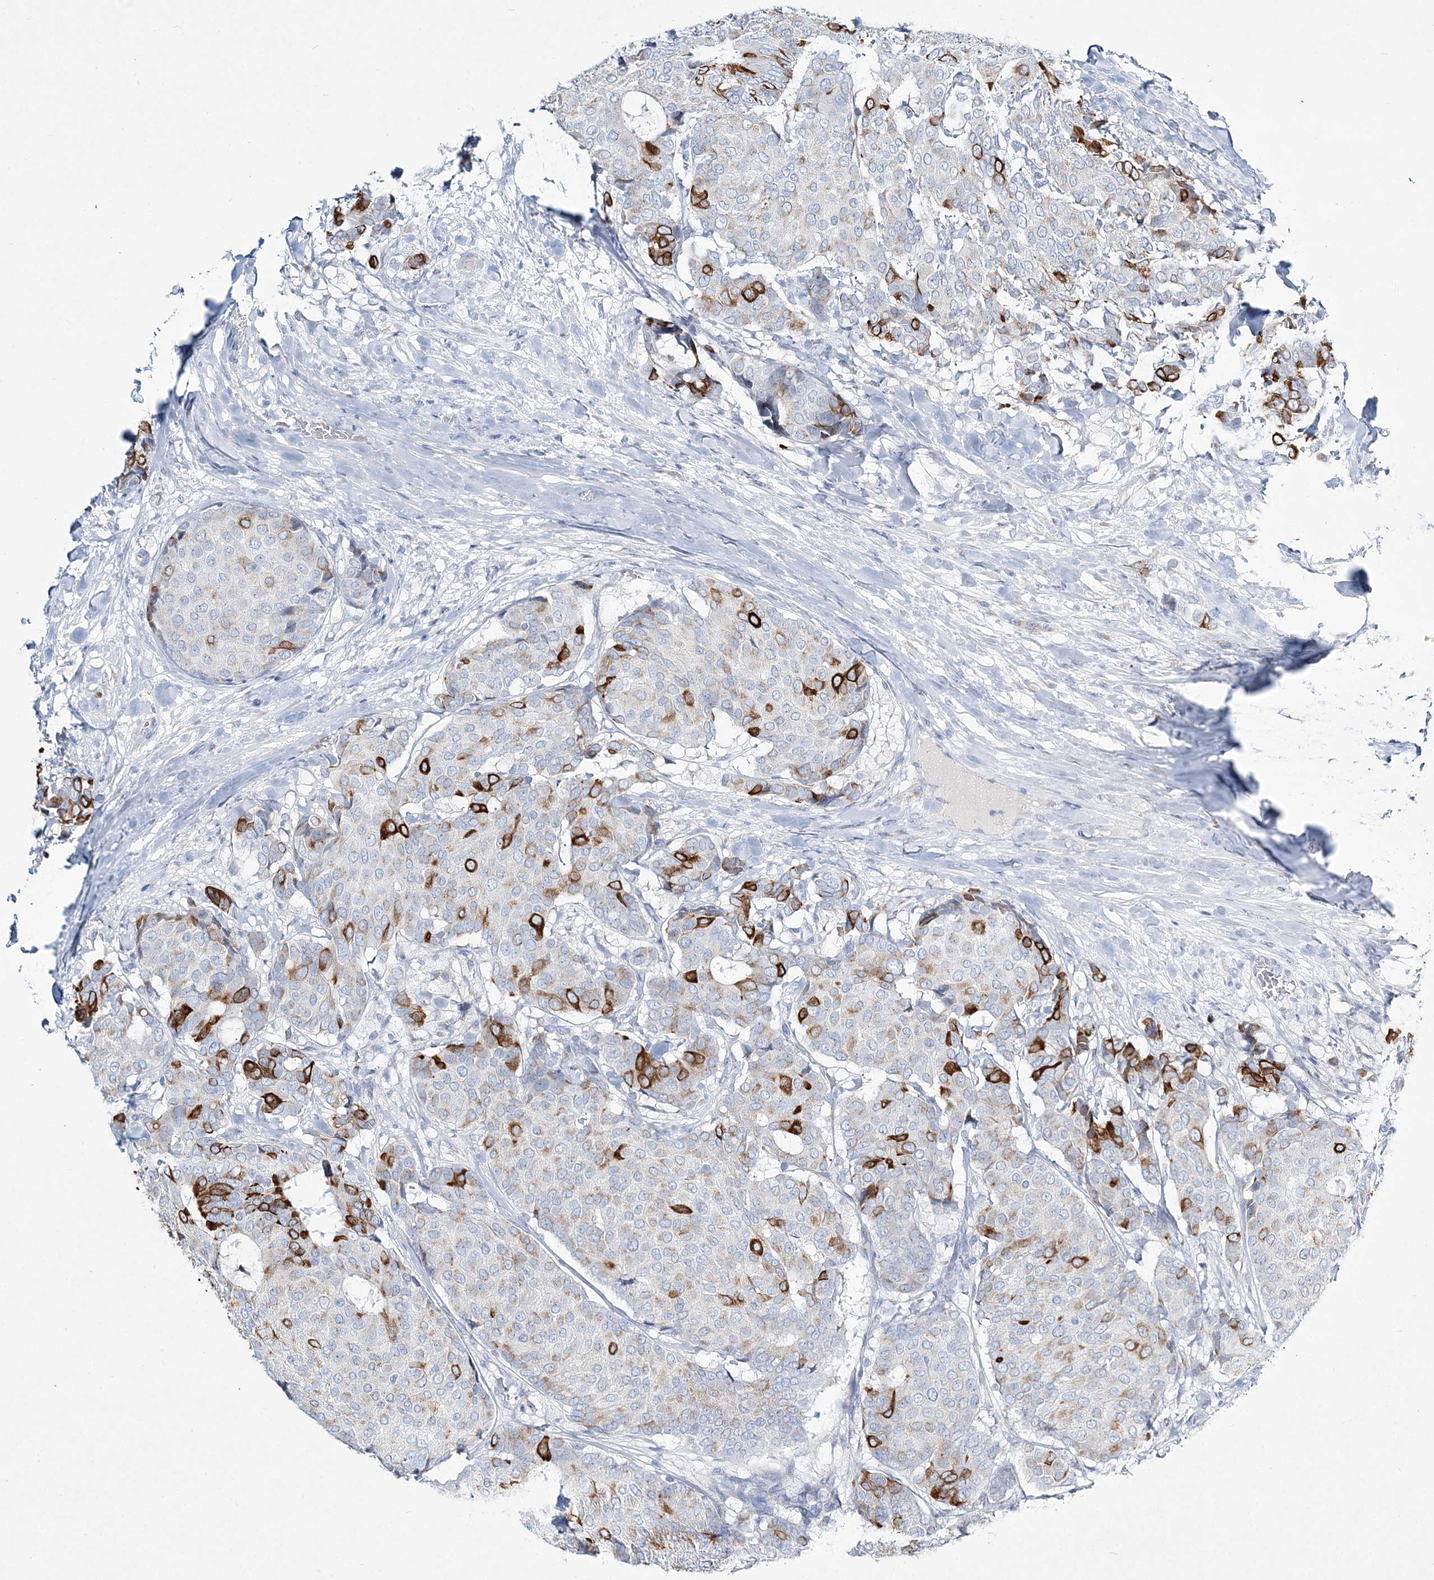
{"staining": {"intensity": "strong", "quantity": "<25%", "location": "cytoplasmic/membranous"}, "tissue": "breast cancer", "cell_type": "Tumor cells", "image_type": "cancer", "snomed": [{"axis": "morphology", "description": "Duct carcinoma"}, {"axis": "topography", "description": "Breast"}], "caption": "Immunohistochemical staining of human invasive ductal carcinoma (breast) shows medium levels of strong cytoplasmic/membranous protein expression in approximately <25% of tumor cells.", "gene": "ADGRL1", "patient": {"sex": "female", "age": 75}}